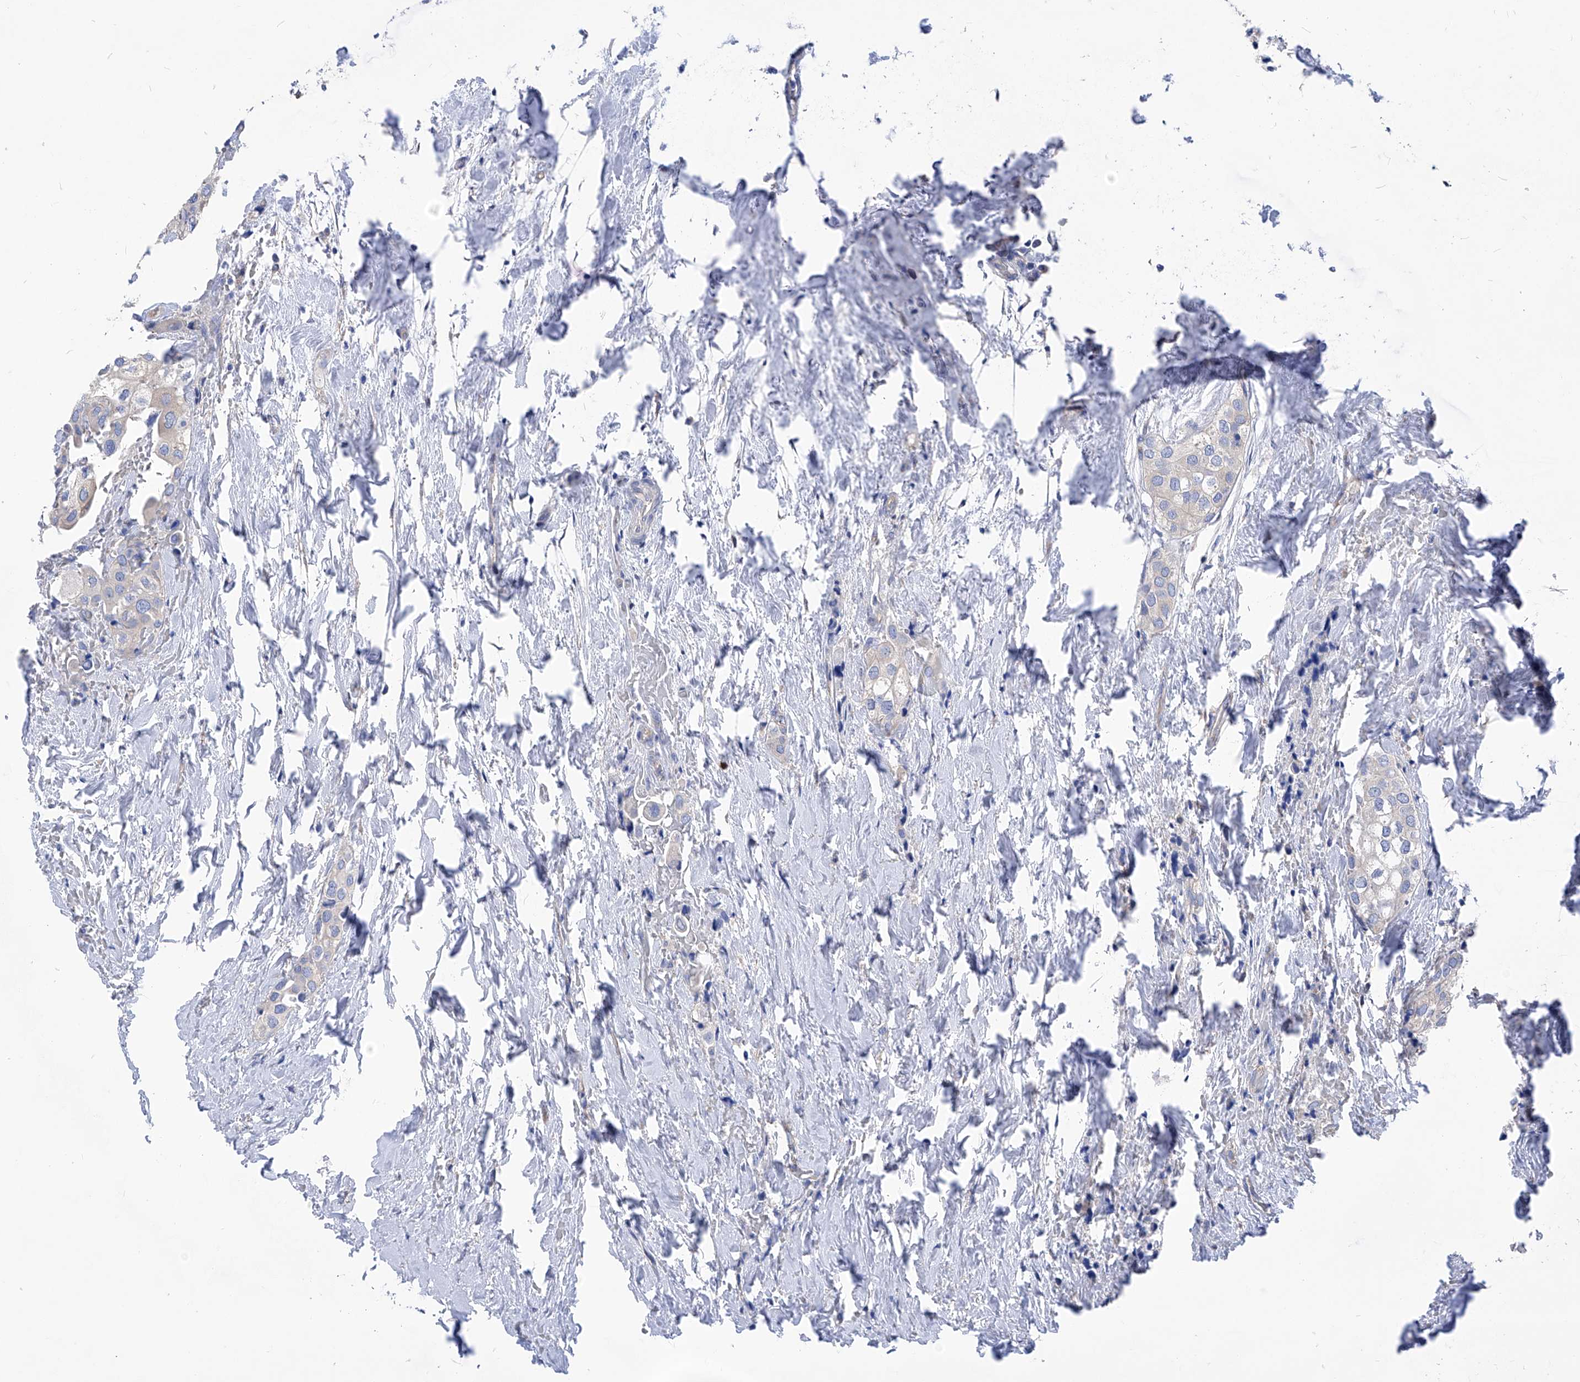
{"staining": {"intensity": "negative", "quantity": "none", "location": "none"}, "tissue": "urothelial cancer", "cell_type": "Tumor cells", "image_type": "cancer", "snomed": [{"axis": "morphology", "description": "Urothelial carcinoma, High grade"}, {"axis": "topography", "description": "Urinary bladder"}], "caption": "The photomicrograph shows no significant positivity in tumor cells of urothelial cancer. Nuclei are stained in blue.", "gene": "XPNPEP1", "patient": {"sex": "male", "age": 64}}